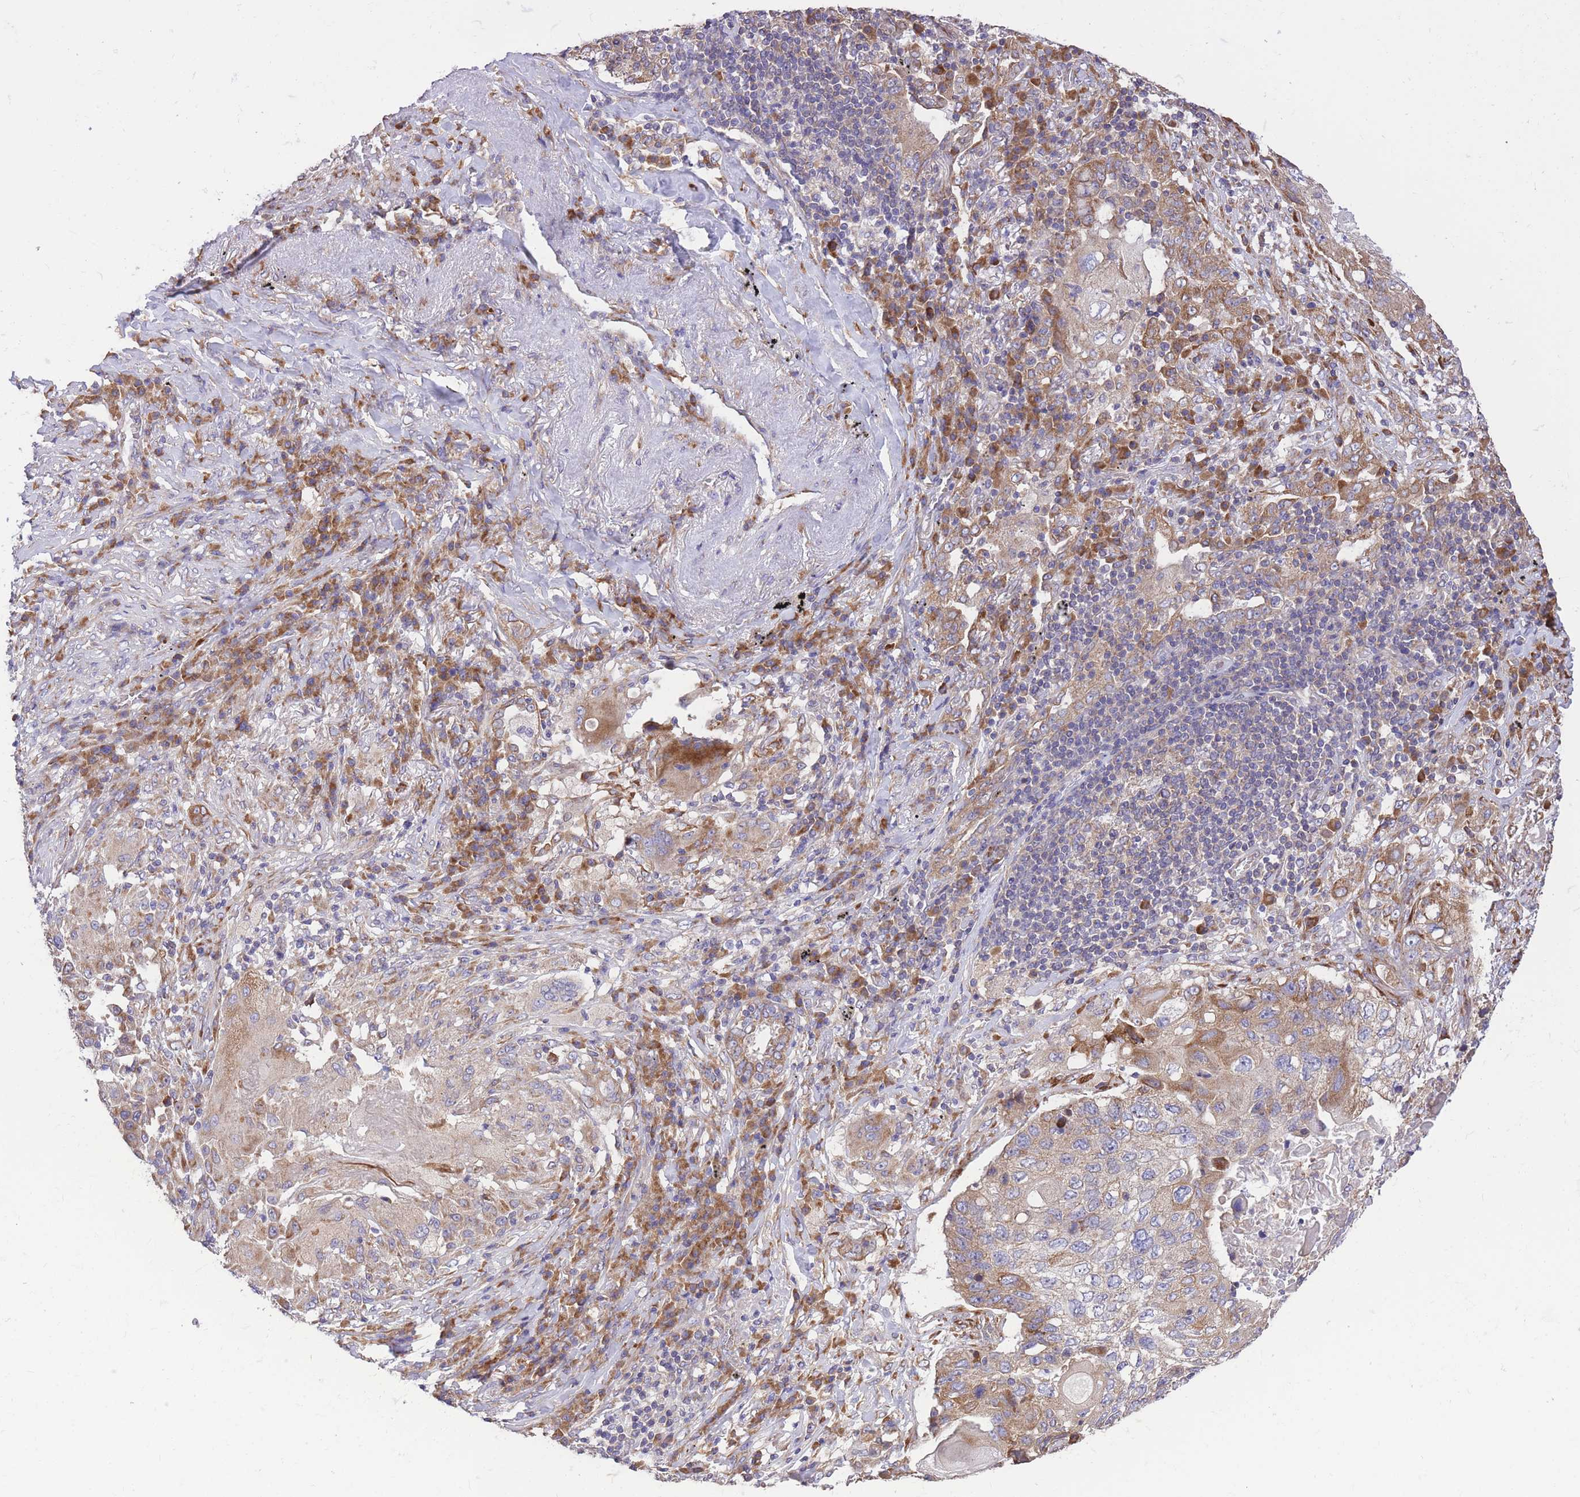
{"staining": {"intensity": "moderate", "quantity": ">75%", "location": "cytoplasmic/membranous"}, "tissue": "lung cancer", "cell_type": "Tumor cells", "image_type": "cancer", "snomed": [{"axis": "morphology", "description": "Squamous cell carcinoma, NOS"}, {"axis": "topography", "description": "Lung"}], "caption": "Lung cancer stained with immunohistochemistry shows moderate cytoplasmic/membranous staining in about >75% of tumor cells.", "gene": "GBP7", "patient": {"sex": "female", "age": 63}}